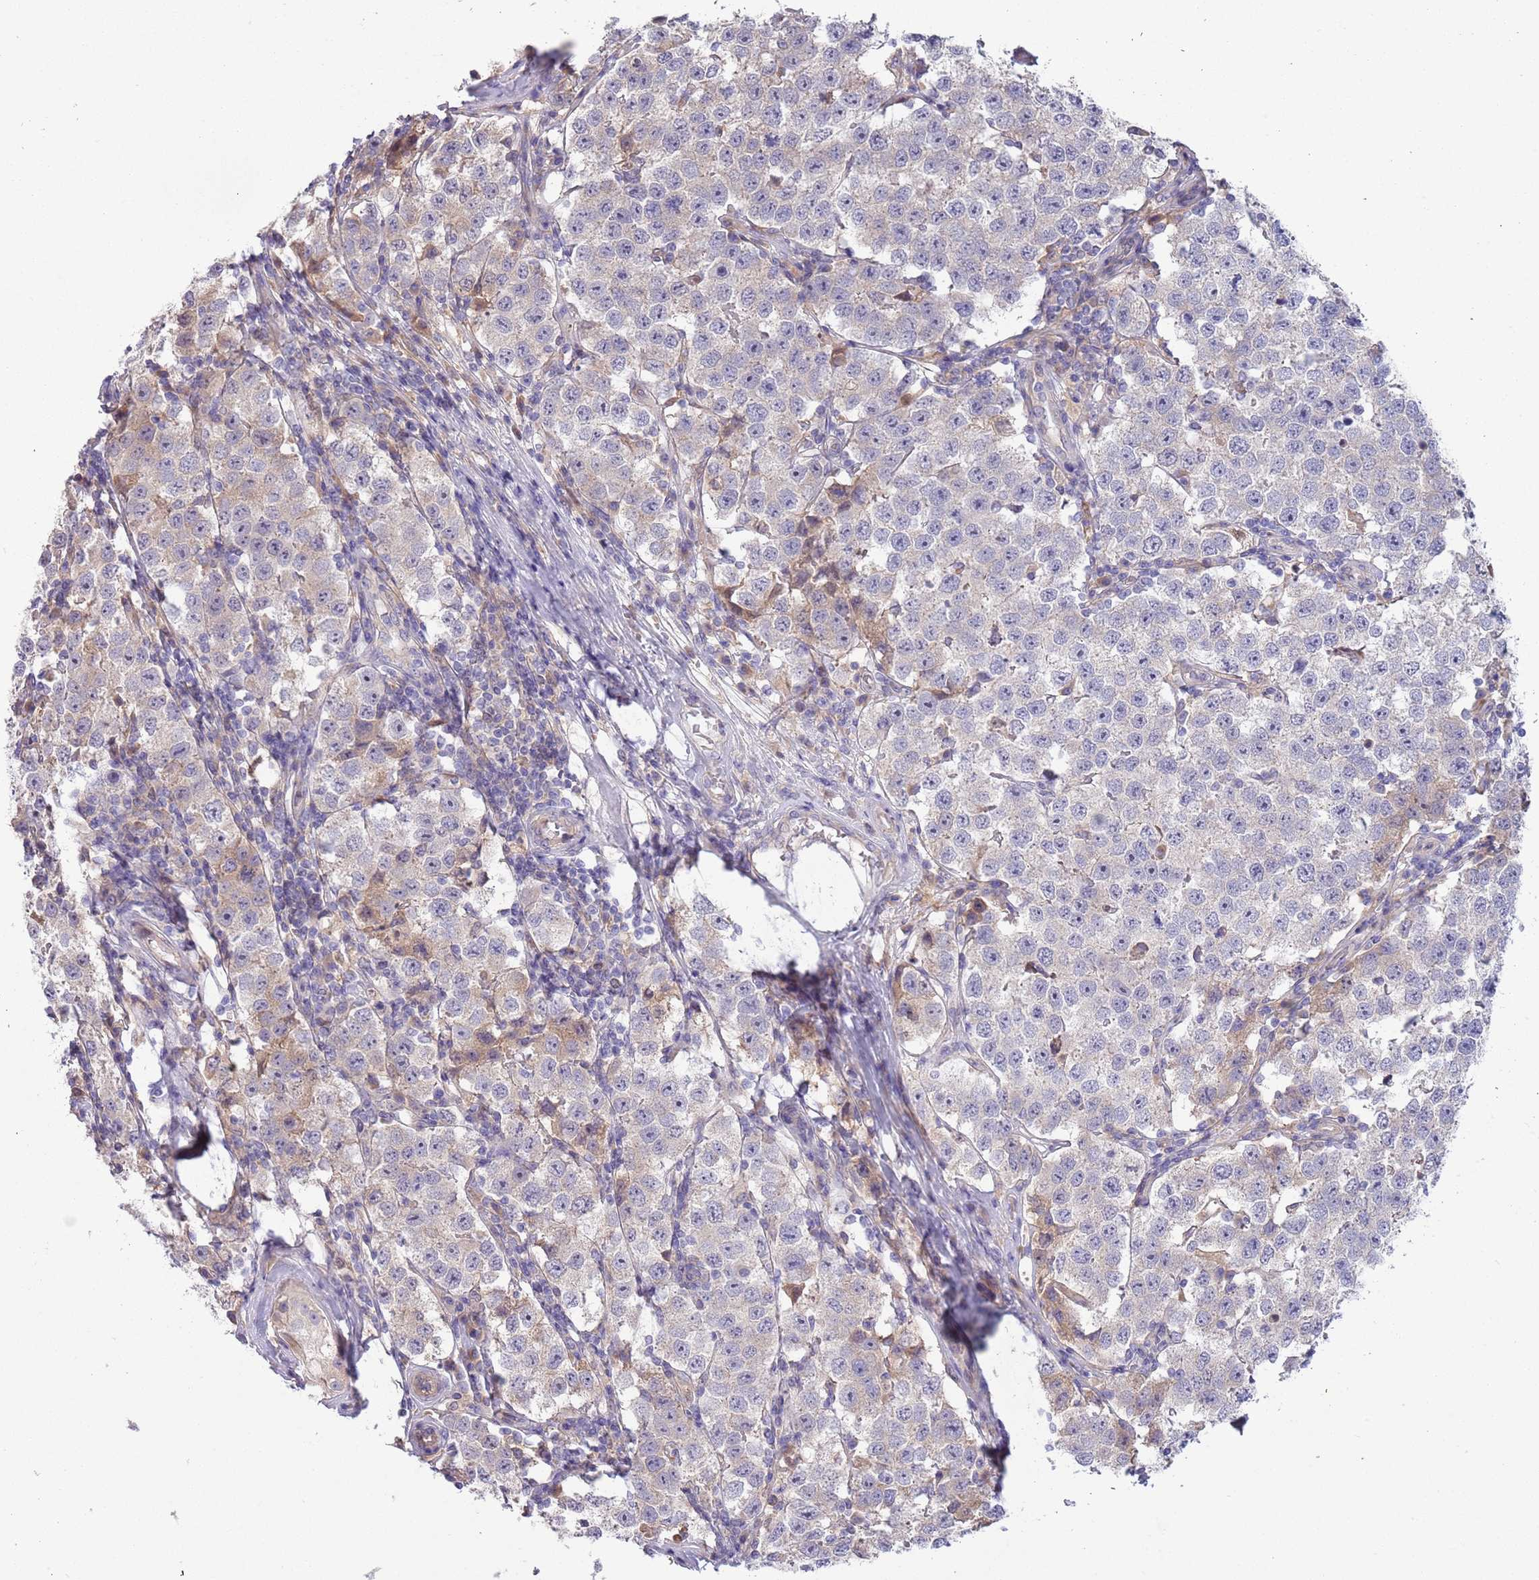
{"staining": {"intensity": "negative", "quantity": "none", "location": "none"}, "tissue": "testis cancer", "cell_type": "Tumor cells", "image_type": "cancer", "snomed": [{"axis": "morphology", "description": "Seminoma, NOS"}, {"axis": "topography", "description": "Testis"}], "caption": "Tumor cells are negative for protein expression in human testis cancer (seminoma). Brightfield microscopy of IHC stained with DAB (3,3'-diaminobenzidine) (brown) and hematoxylin (blue), captured at high magnification.", "gene": "CABYR", "patient": {"sex": "male", "age": 34}}